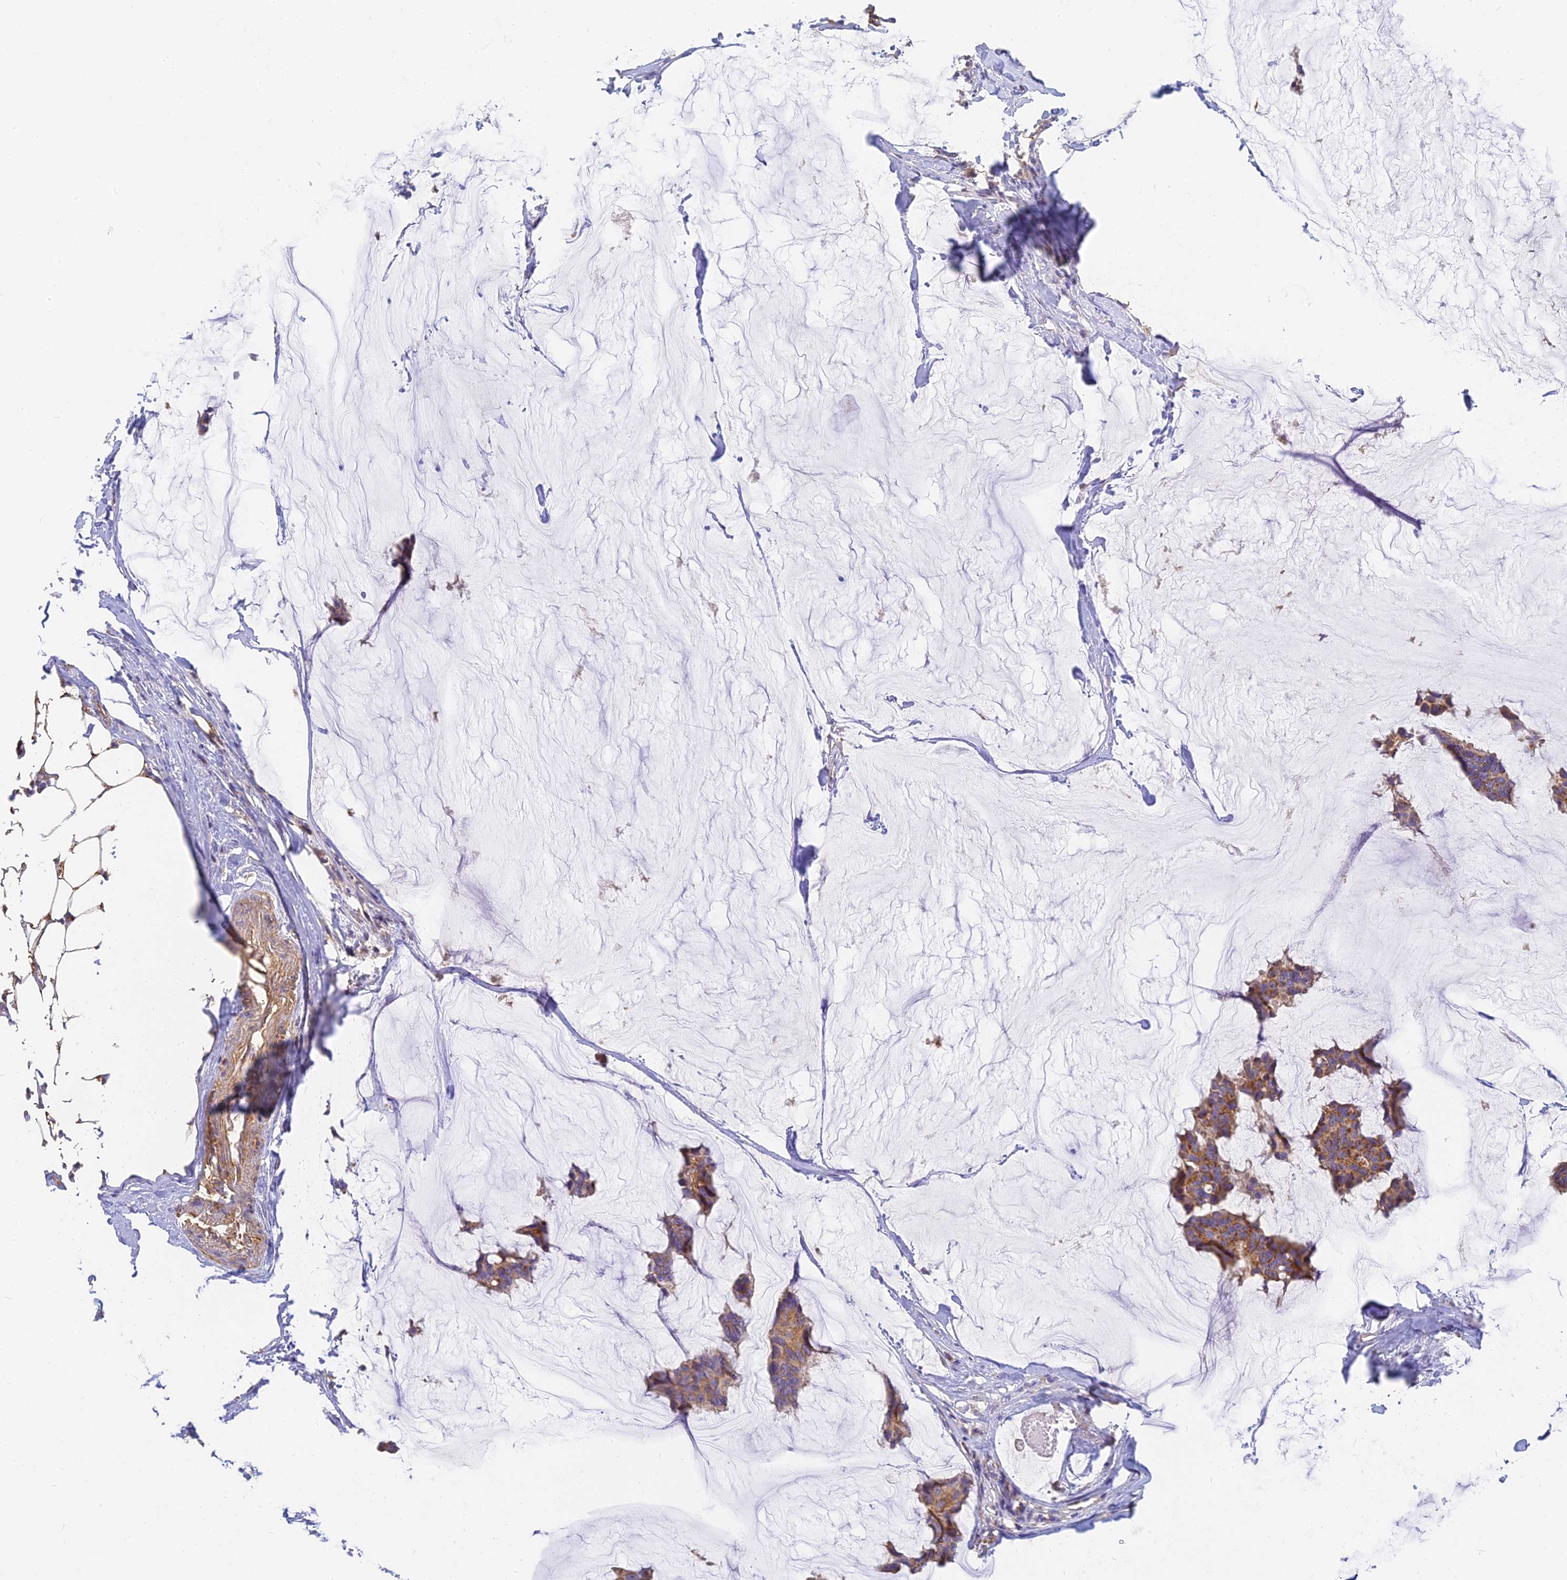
{"staining": {"intensity": "moderate", "quantity": ">75%", "location": "cytoplasmic/membranous"}, "tissue": "breast cancer", "cell_type": "Tumor cells", "image_type": "cancer", "snomed": [{"axis": "morphology", "description": "Duct carcinoma"}, {"axis": "topography", "description": "Breast"}], "caption": "About >75% of tumor cells in intraductal carcinoma (breast) show moderate cytoplasmic/membranous protein positivity as visualized by brown immunohistochemical staining.", "gene": "MRPL15", "patient": {"sex": "female", "age": 93}}